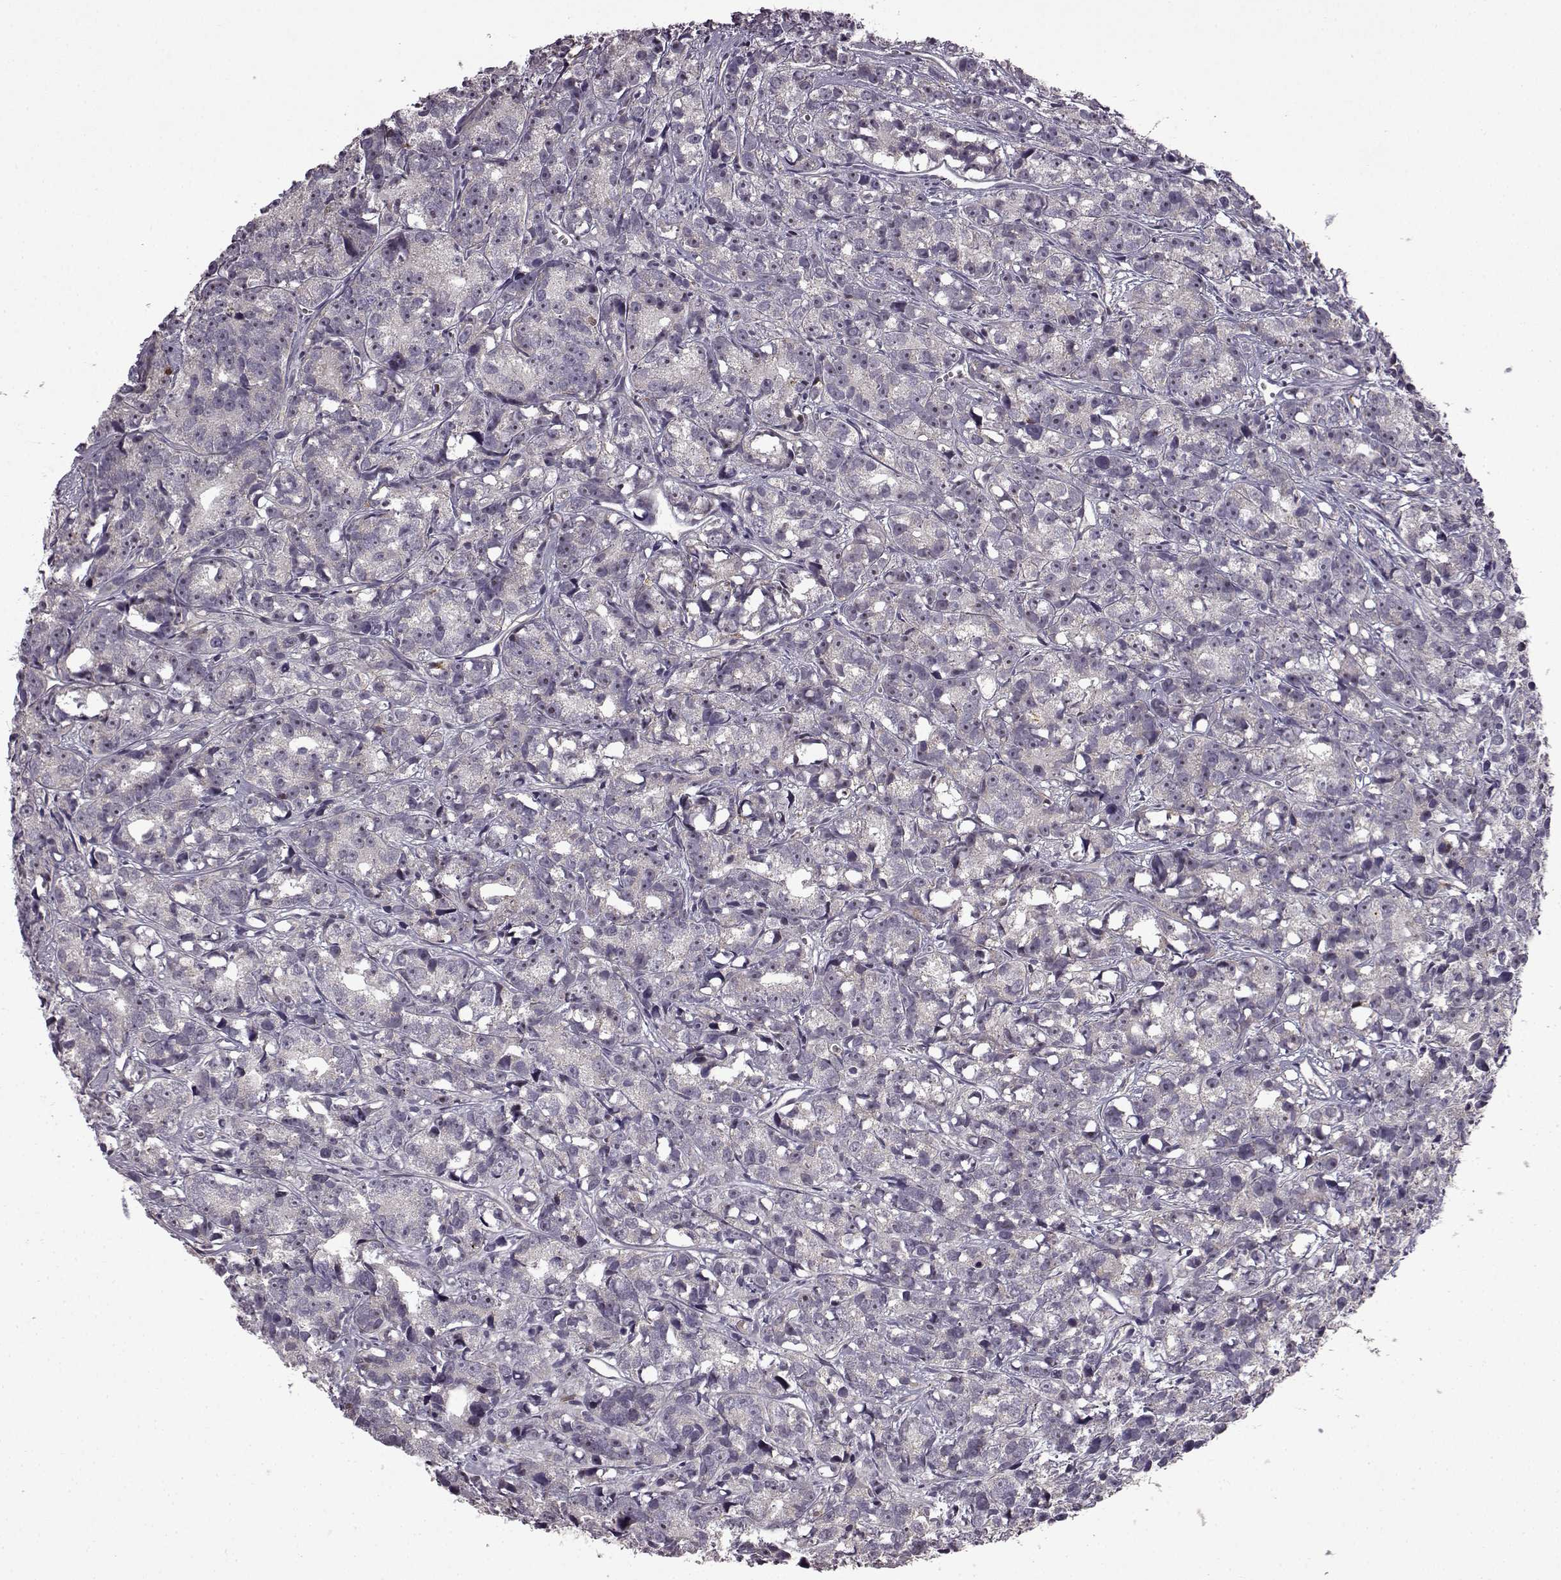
{"staining": {"intensity": "weak", "quantity": "<25%", "location": "cytoplasmic/membranous"}, "tissue": "prostate cancer", "cell_type": "Tumor cells", "image_type": "cancer", "snomed": [{"axis": "morphology", "description": "Adenocarcinoma, High grade"}, {"axis": "topography", "description": "Prostate"}], "caption": "Tumor cells are negative for brown protein staining in prostate high-grade adenocarcinoma.", "gene": "B3GNT6", "patient": {"sex": "male", "age": 77}}